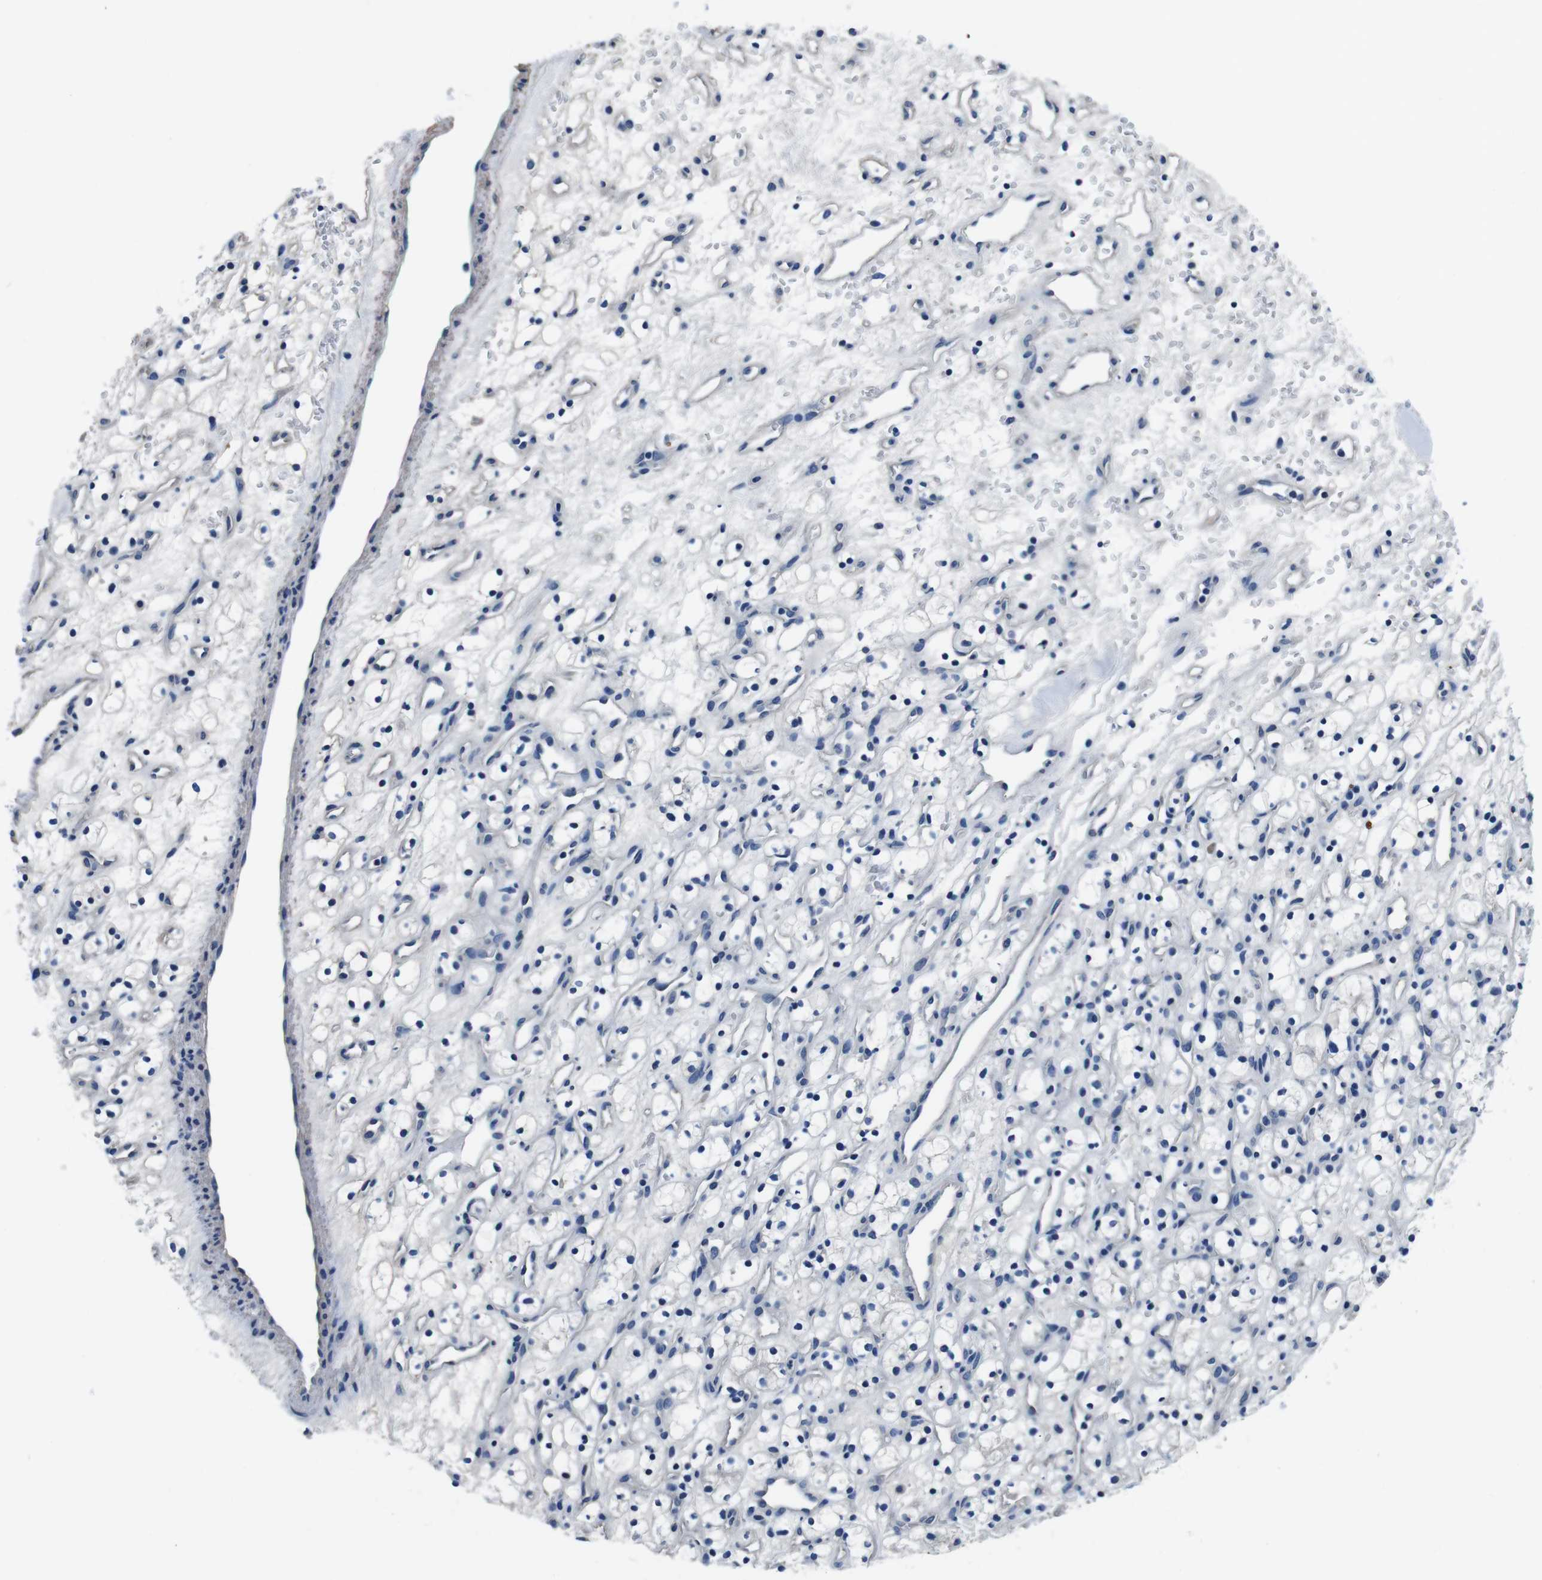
{"staining": {"intensity": "negative", "quantity": "none", "location": "none"}, "tissue": "renal cancer", "cell_type": "Tumor cells", "image_type": "cancer", "snomed": [{"axis": "morphology", "description": "Adenocarcinoma, NOS"}, {"axis": "topography", "description": "Kidney"}], "caption": "There is no significant expression in tumor cells of renal adenocarcinoma.", "gene": "CASQ1", "patient": {"sex": "female", "age": 60}}